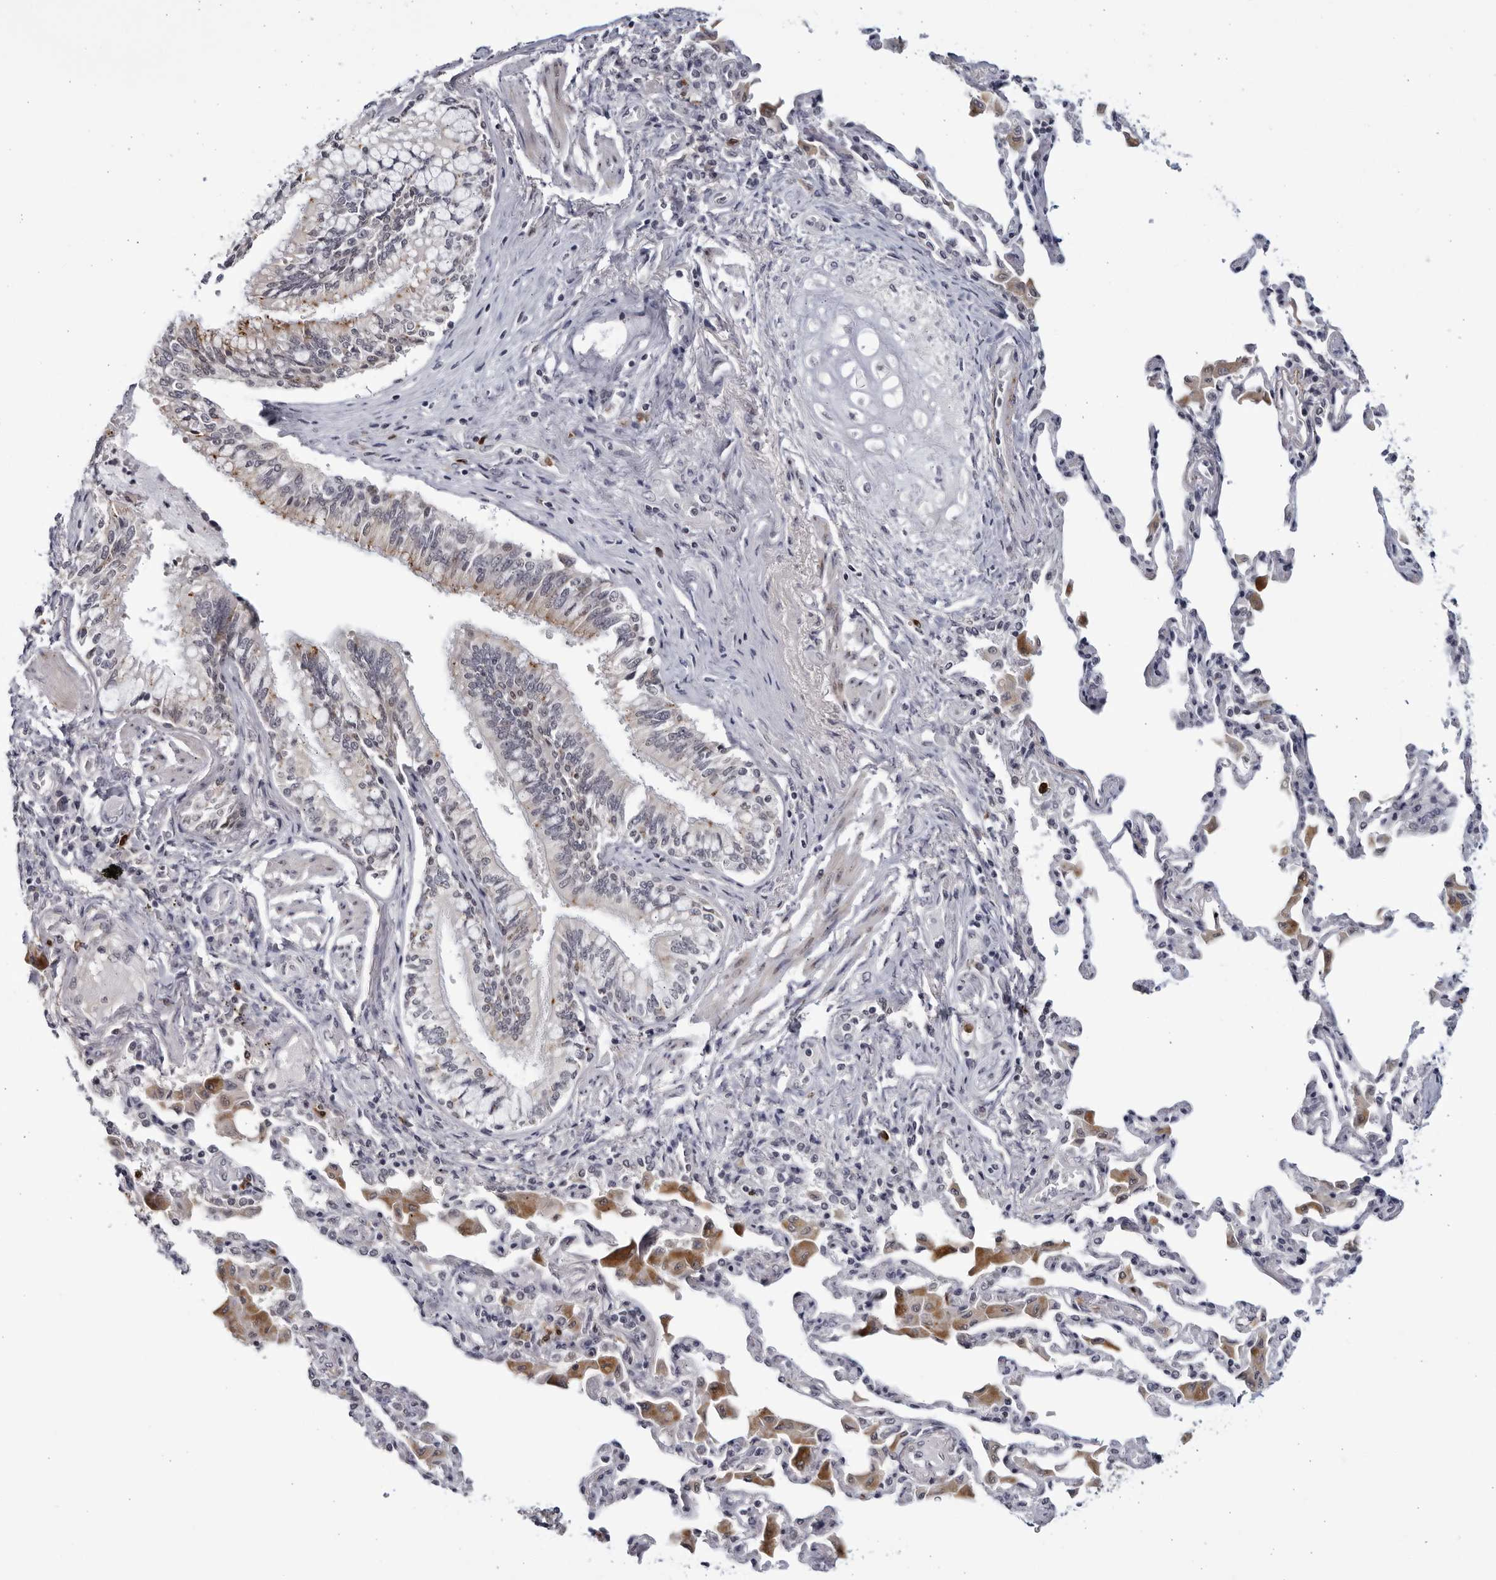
{"staining": {"intensity": "weak", "quantity": "<25%", "location": "cytoplasmic/membranous"}, "tissue": "bronchus", "cell_type": "Respiratory epithelial cells", "image_type": "normal", "snomed": [{"axis": "morphology", "description": "Normal tissue, NOS"}, {"axis": "morphology", "description": "Inflammation, NOS"}, {"axis": "topography", "description": "Bronchus"}, {"axis": "topography", "description": "Lung"}], "caption": "An immunohistochemistry (IHC) image of unremarkable bronchus is shown. There is no staining in respiratory epithelial cells of bronchus.", "gene": "STRADB", "patient": {"sex": "female", "age": 46}}